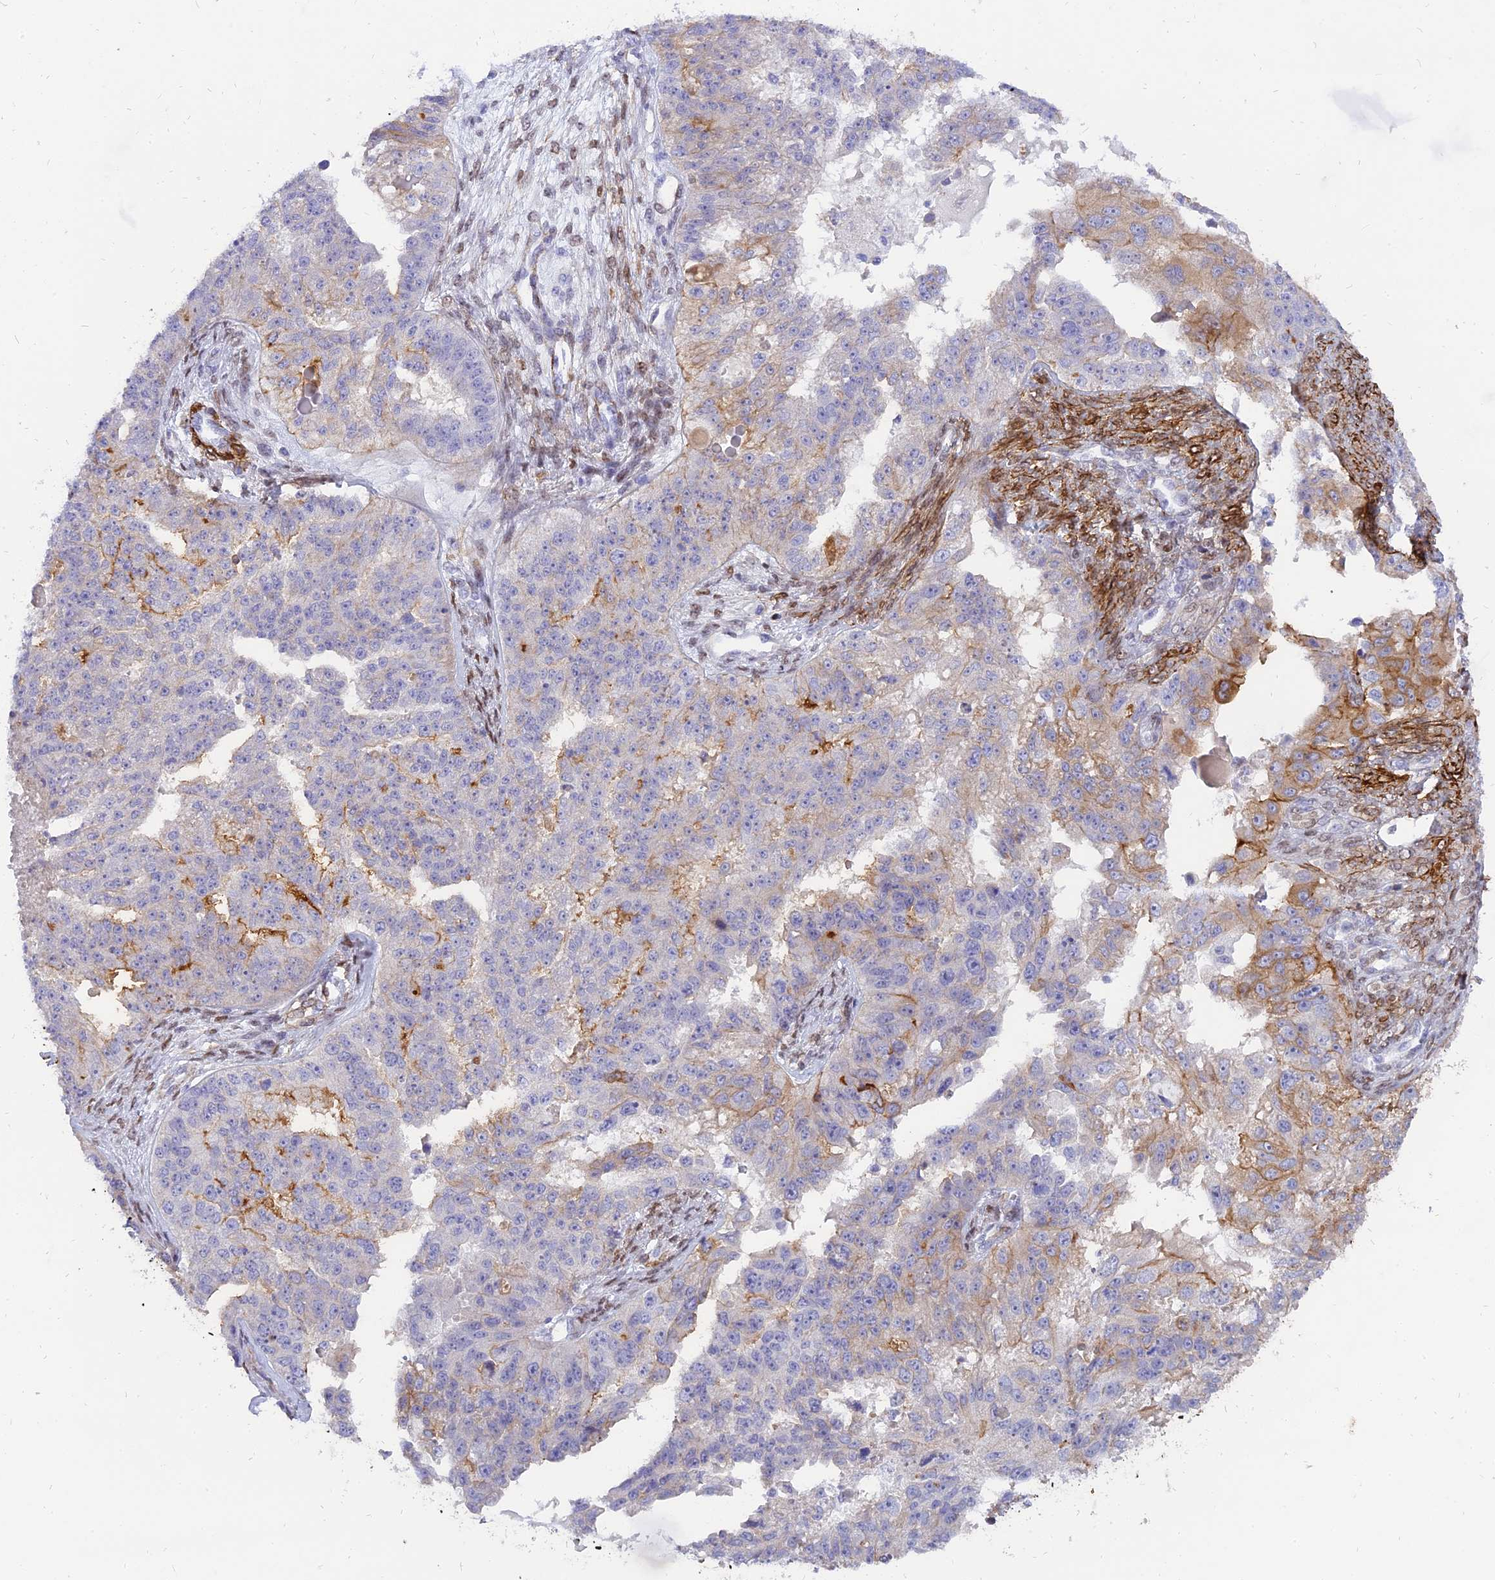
{"staining": {"intensity": "negative", "quantity": "none", "location": "none"}, "tissue": "ovarian cancer", "cell_type": "Tumor cells", "image_type": "cancer", "snomed": [{"axis": "morphology", "description": "Cystadenocarcinoma, serous, NOS"}, {"axis": "topography", "description": "Ovary"}], "caption": "This is a image of immunohistochemistry (IHC) staining of ovarian cancer, which shows no staining in tumor cells. The staining was performed using DAB to visualize the protein expression in brown, while the nuclei were stained in blue with hematoxylin (Magnification: 20x).", "gene": "CENPV", "patient": {"sex": "female", "age": 58}}